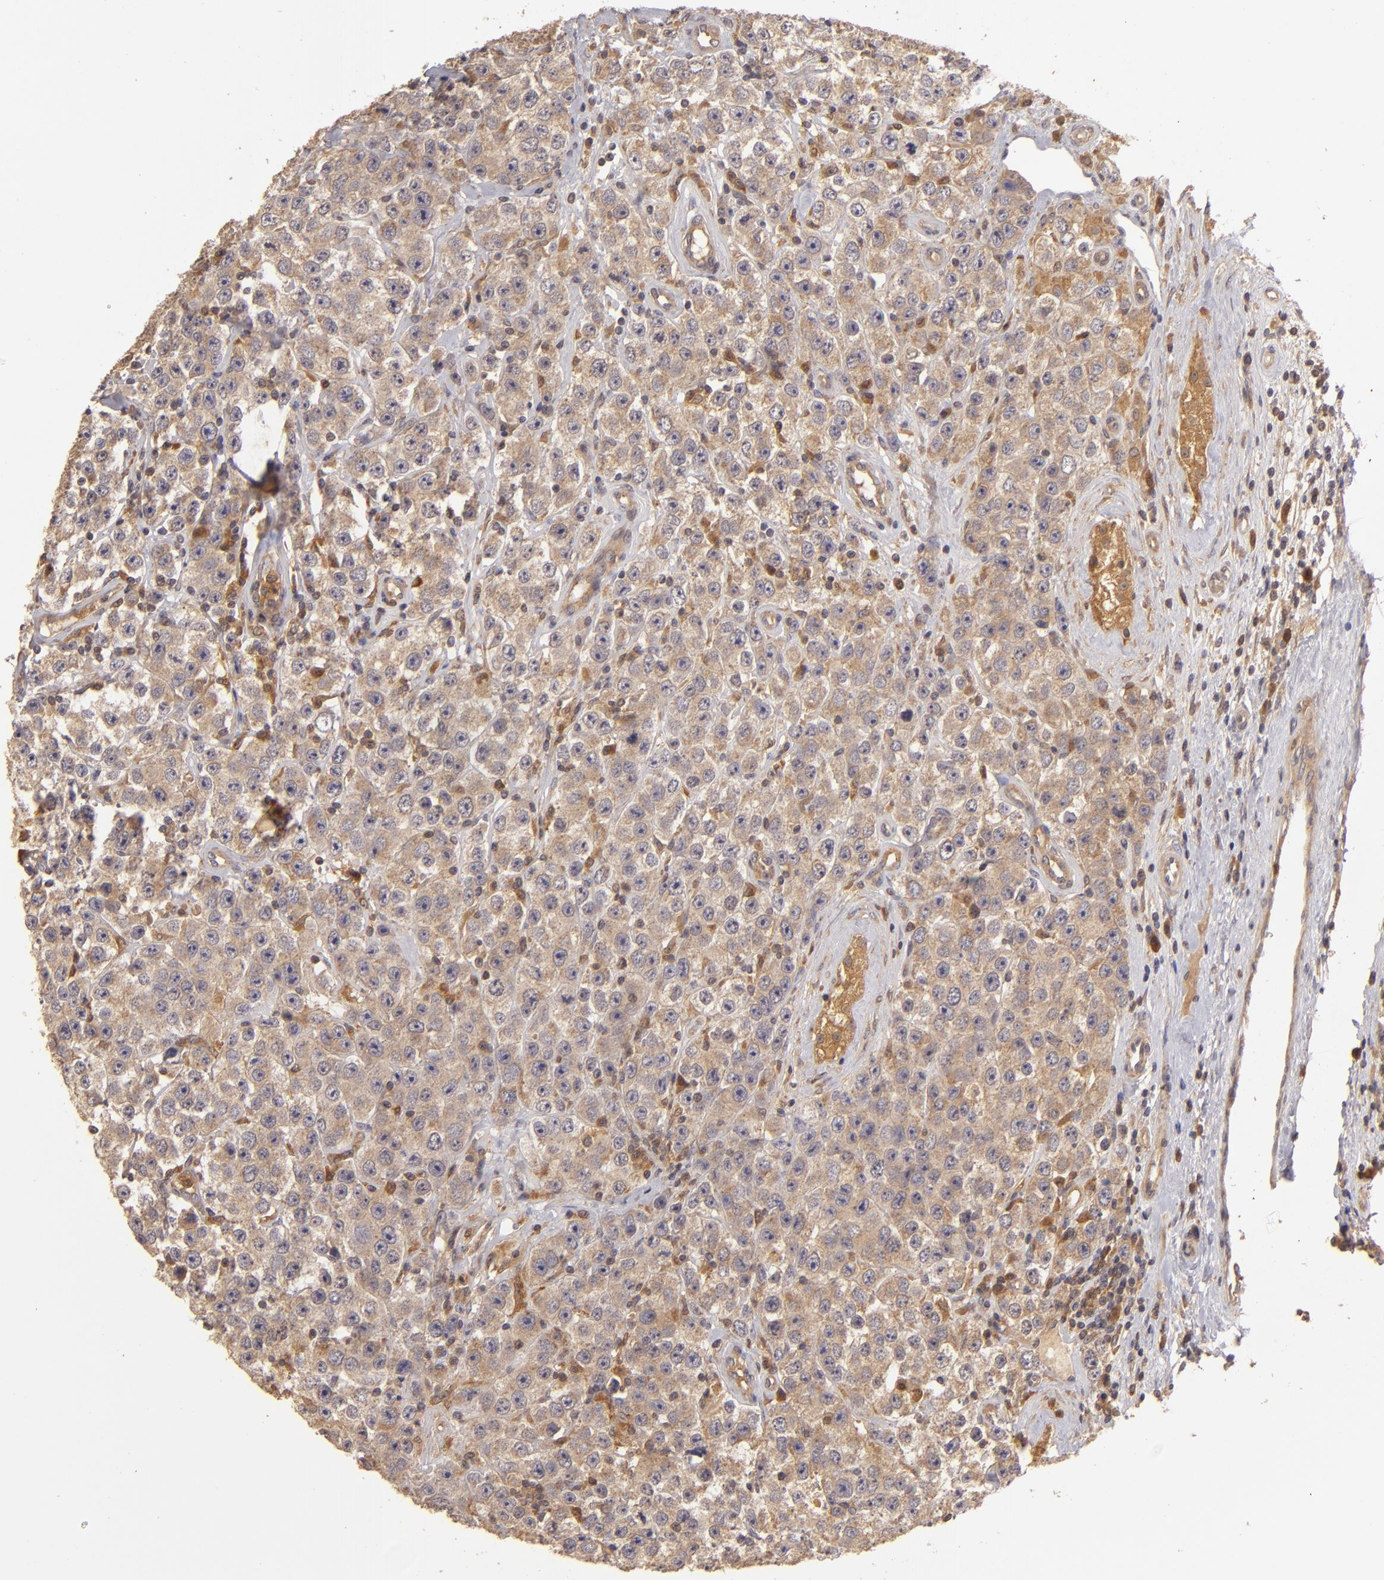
{"staining": {"intensity": "strong", "quantity": ">75%", "location": "cytoplasmic/membranous"}, "tissue": "testis cancer", "cell_type": "Tumor cells", "image_type": "cancer", "snomed": [{"axis": "morphology", "description": "Seminoma, NOS"}, {"axis": "topography", "description": "Testis"}], "caption": "A high-resolution photomicrograph shows immunohistochemistry (IHC) staining of seminoma (testis), which exhibits strong cytoplasmic/membranous staining in approximately >75% of tumor cells.", "gene": "PRKCD", "patient": {"sex": "male", "age": 52}}